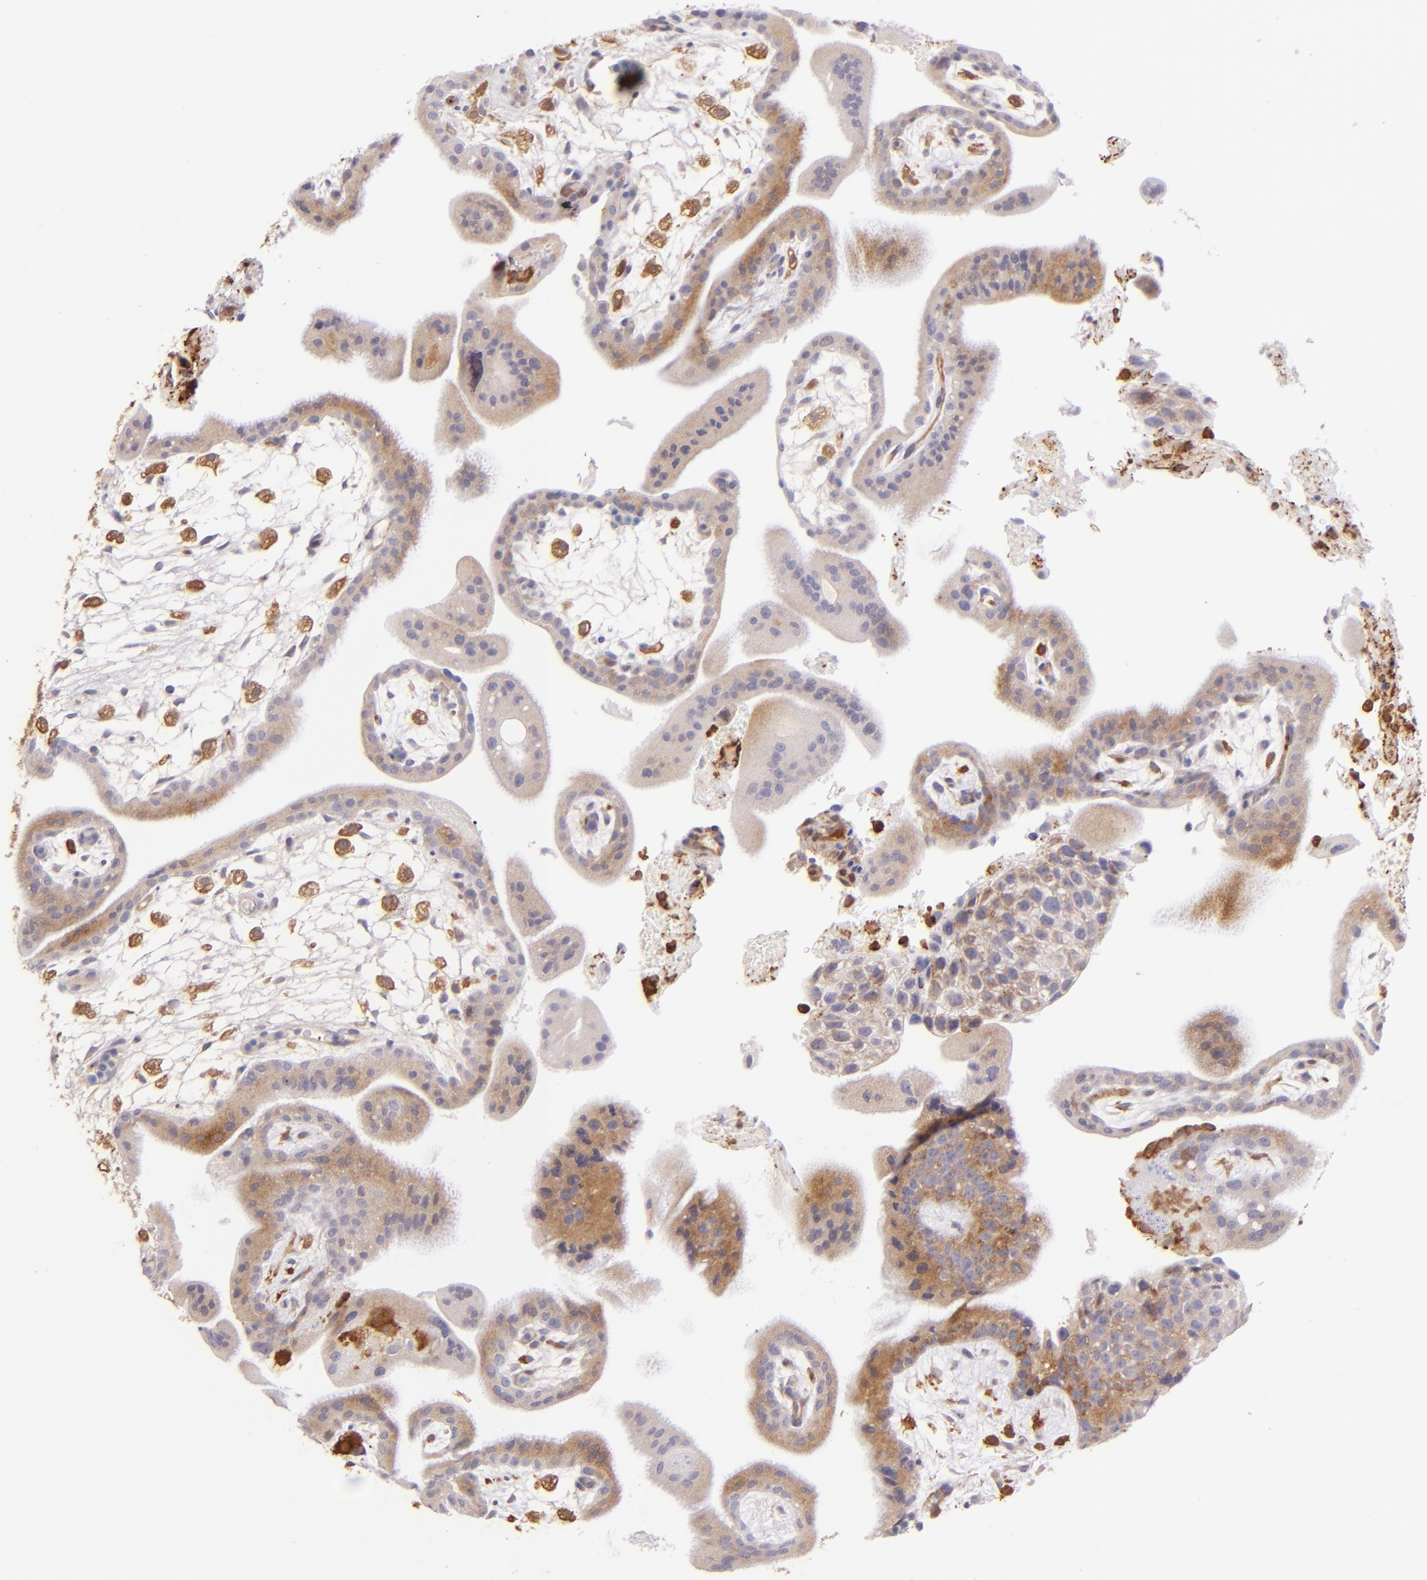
{"staining": {"intensity": "weak", "quantity": ">75%", "location": "cytoplasmic/membranous"}, "tissue": "placenta", "cell_type": "Decidual cells", "image_type": "normal", "snomed": [{"axis": "morphology", "description": "Normal tissue, NOS"}, {"axis": "topography", "description": "Placenta"}], "caption": "High-magnification brightfield microscopy of unremarkable placenta stained with DAB (brown) and counterstained with hematoxylin (blue). decidual cells exhibit weak cytoplasmic/membranous positivity is identified in about>75% of cells. (brown staining indicates protein expression, while blue staining denotes nuclei).", "gene": "BTK", "patient": {"sex": "female", "age": 35}}